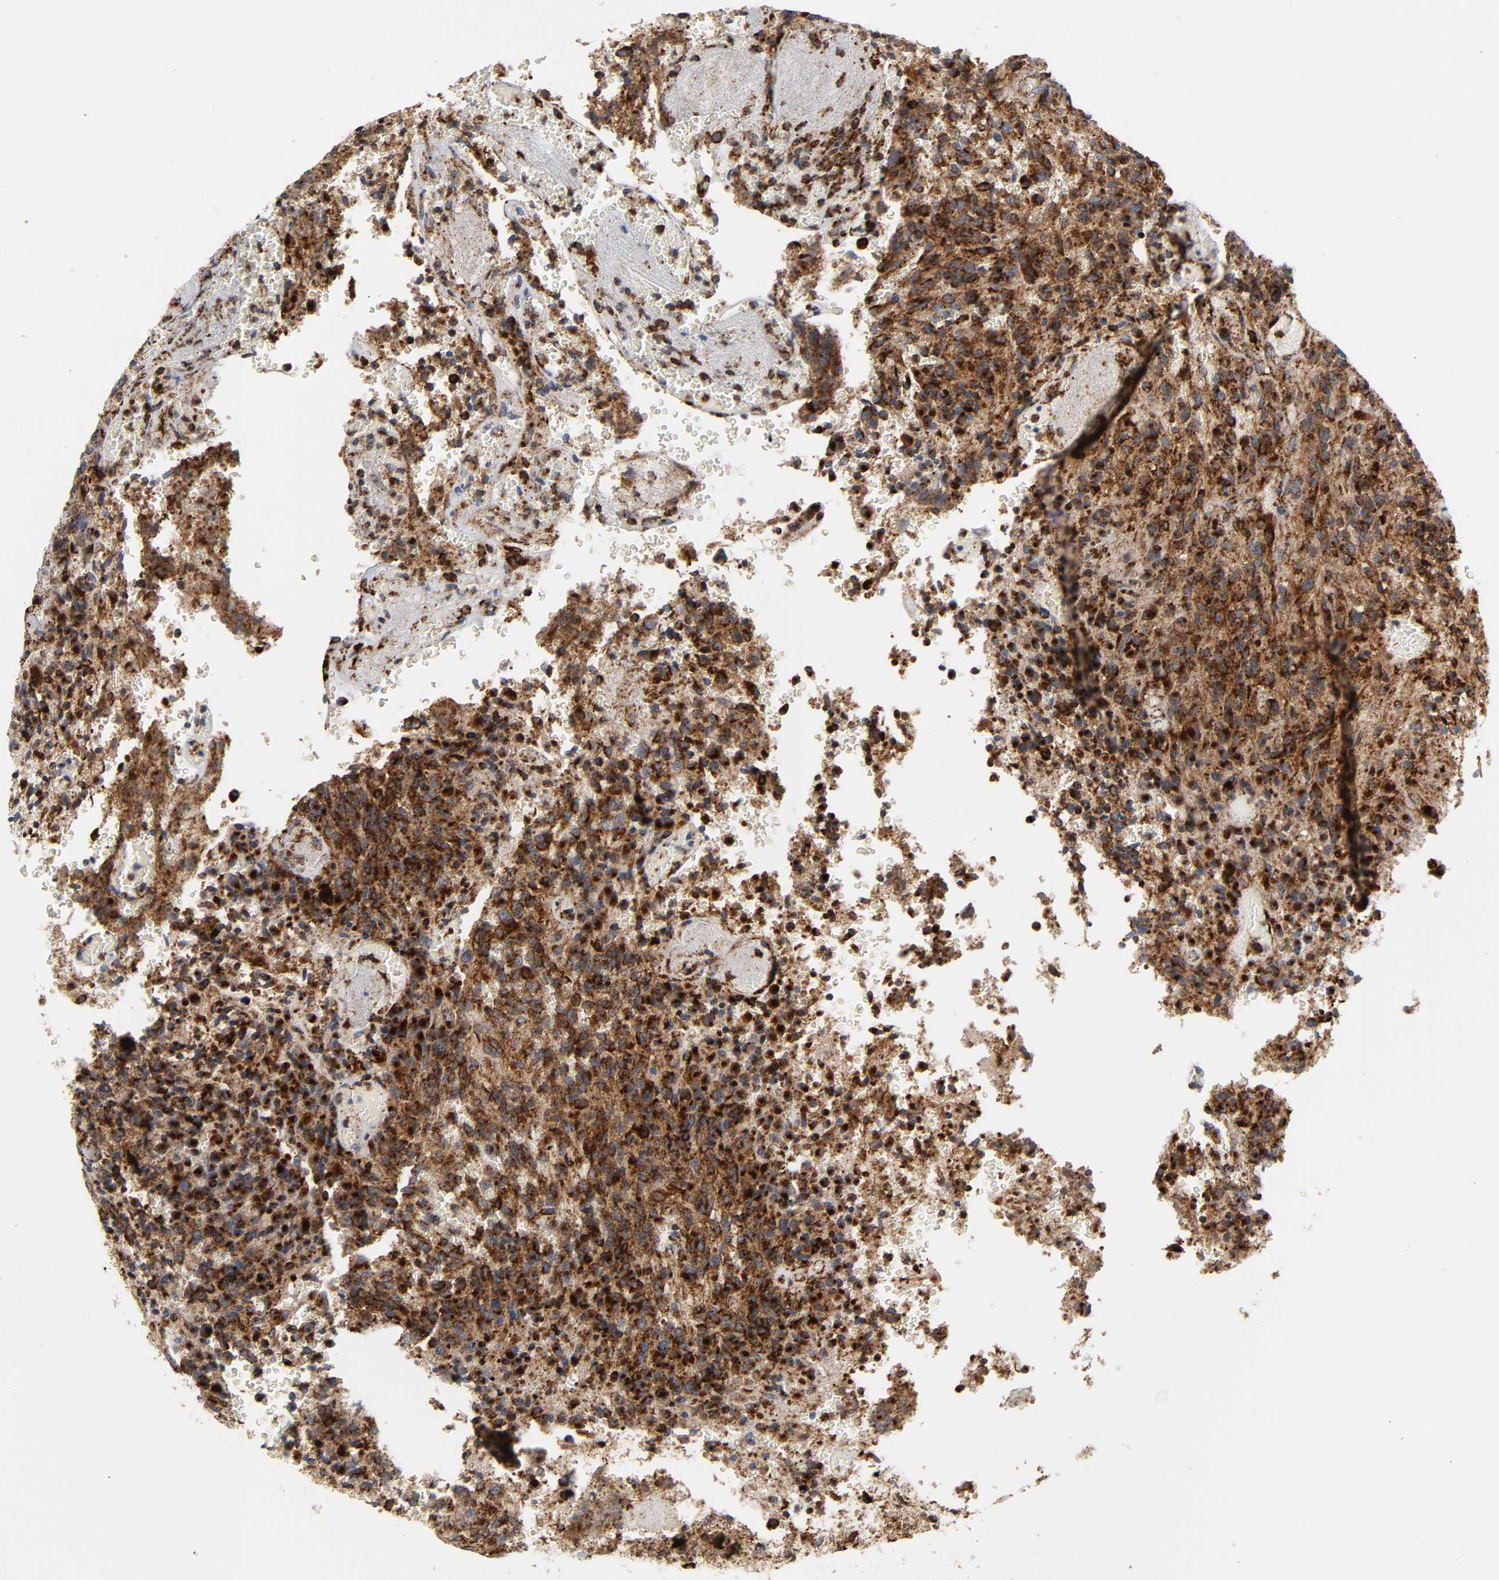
{"staining": {"intensity": "strong", "quantity": ">75%", "location": "cytoplasmic/membranous"}, "tissue": "glioma", "cell_type": "Tumor cells", "image_type": "cancer", "snomed": [{"axis": "morphology", "description": "Normal tissue, NOS"}, {"axis": "morphology", "description": "Glioma, malignant, High grade"}, {"axis": "topography", "description": "Cerebral cortex"}], "caption": "A high-resolution micrograph shows IHC staining of malignant glioma (high-grade), which shows strong cytoplasmic/membranous positivity in about >75% of tumor cells.", "gene": "PSAP", "patient": {"sex": "male", "age": 56}}